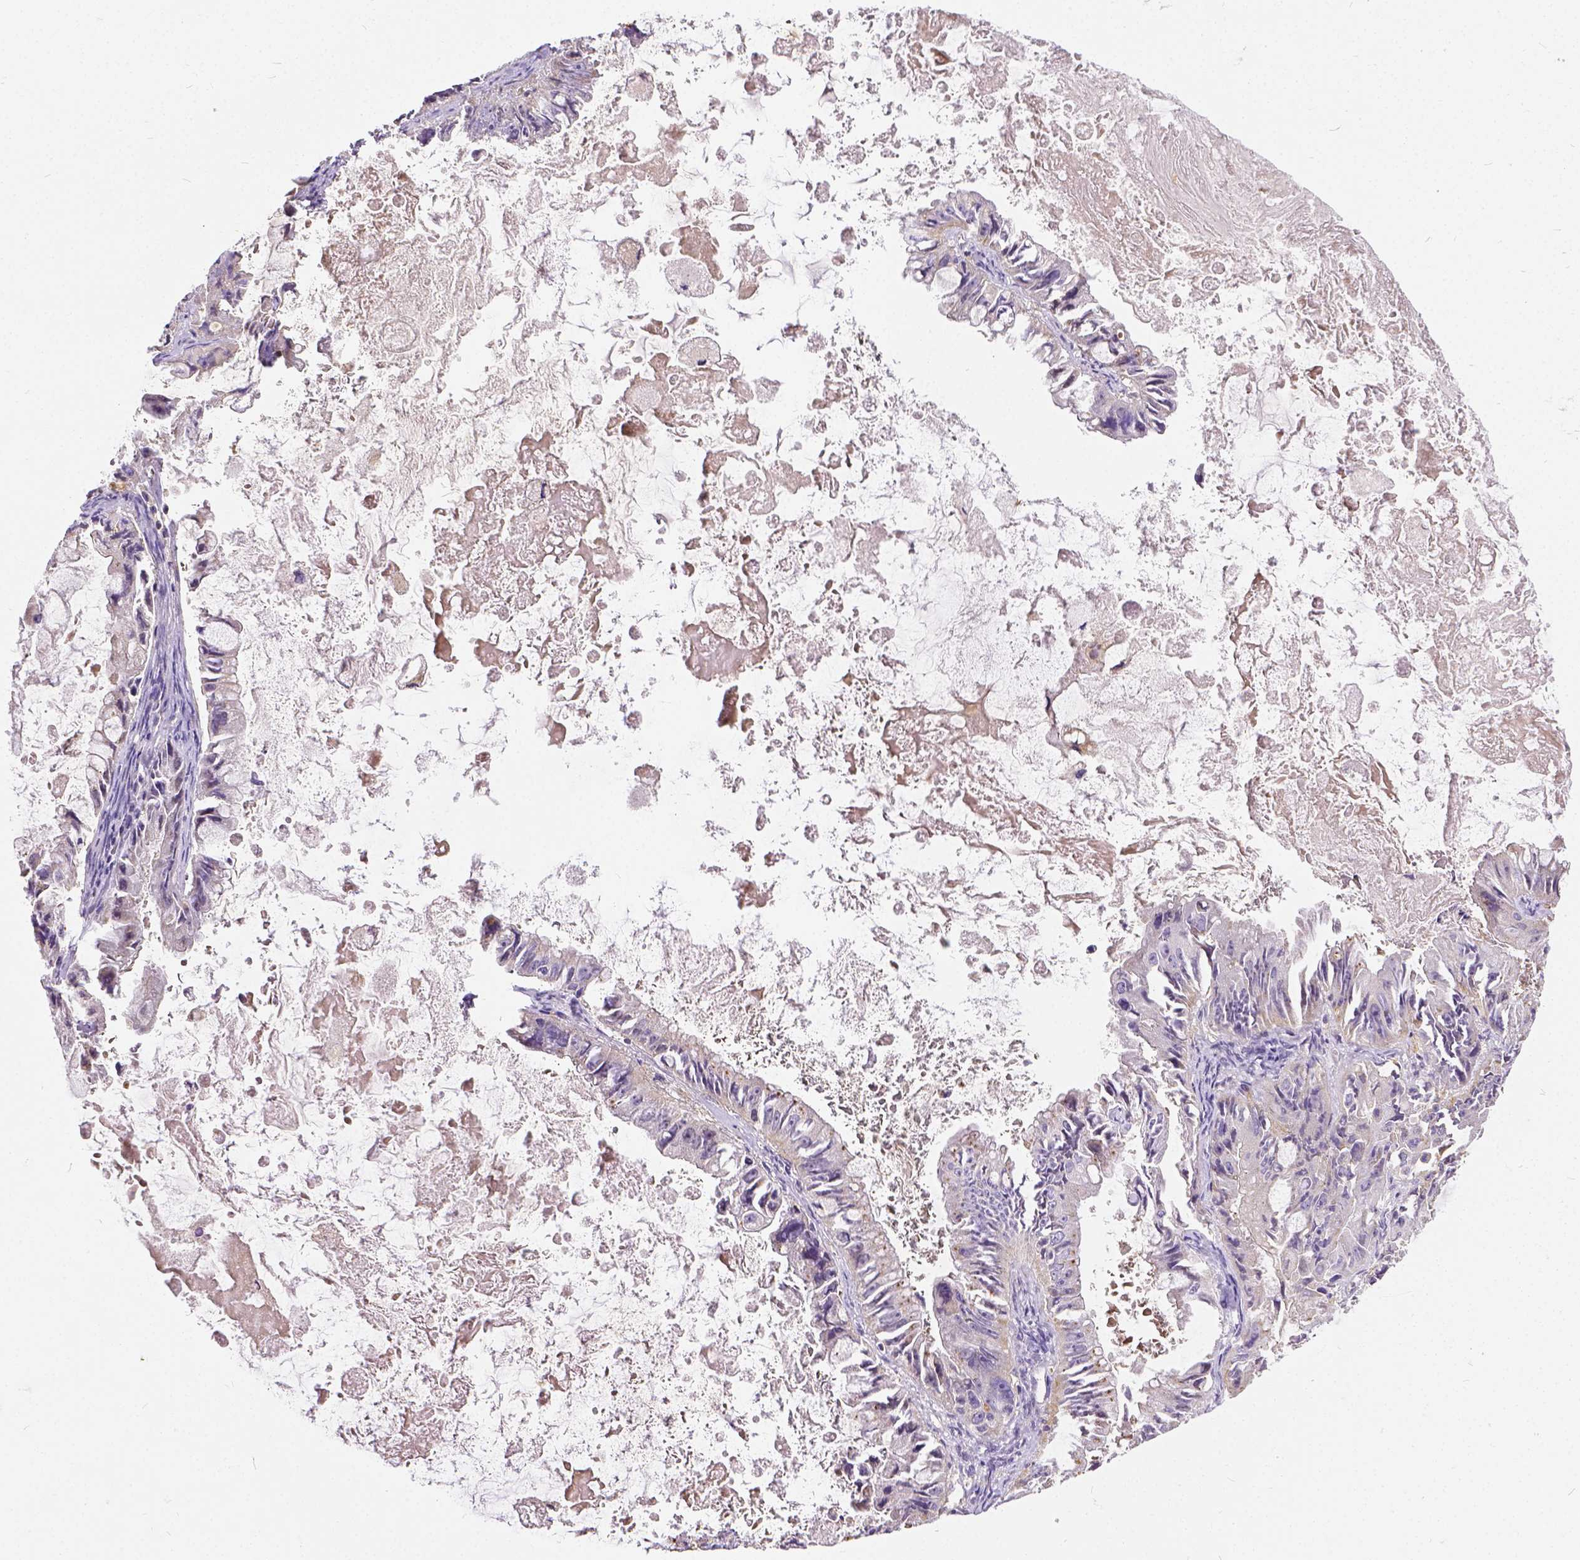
{"staining": {"intensity": "negative", "quantity": "none", "location": "none"}, "tissue": "ovarian cancer", "cell_type": "Tumor cells", "image_type": "cancer", "snomed": [{"axis": "morphology", "description": "Cystadenocarcinoma, mucinous, NOS"}, {"axis": "topography", "description": "Ovary"}], "caption": "The micrograph exhibits no significant positivity in tumor cells of ovarian cancer.", "gene": "CADM4", "patient": {"sex": "female", "age": 61}}